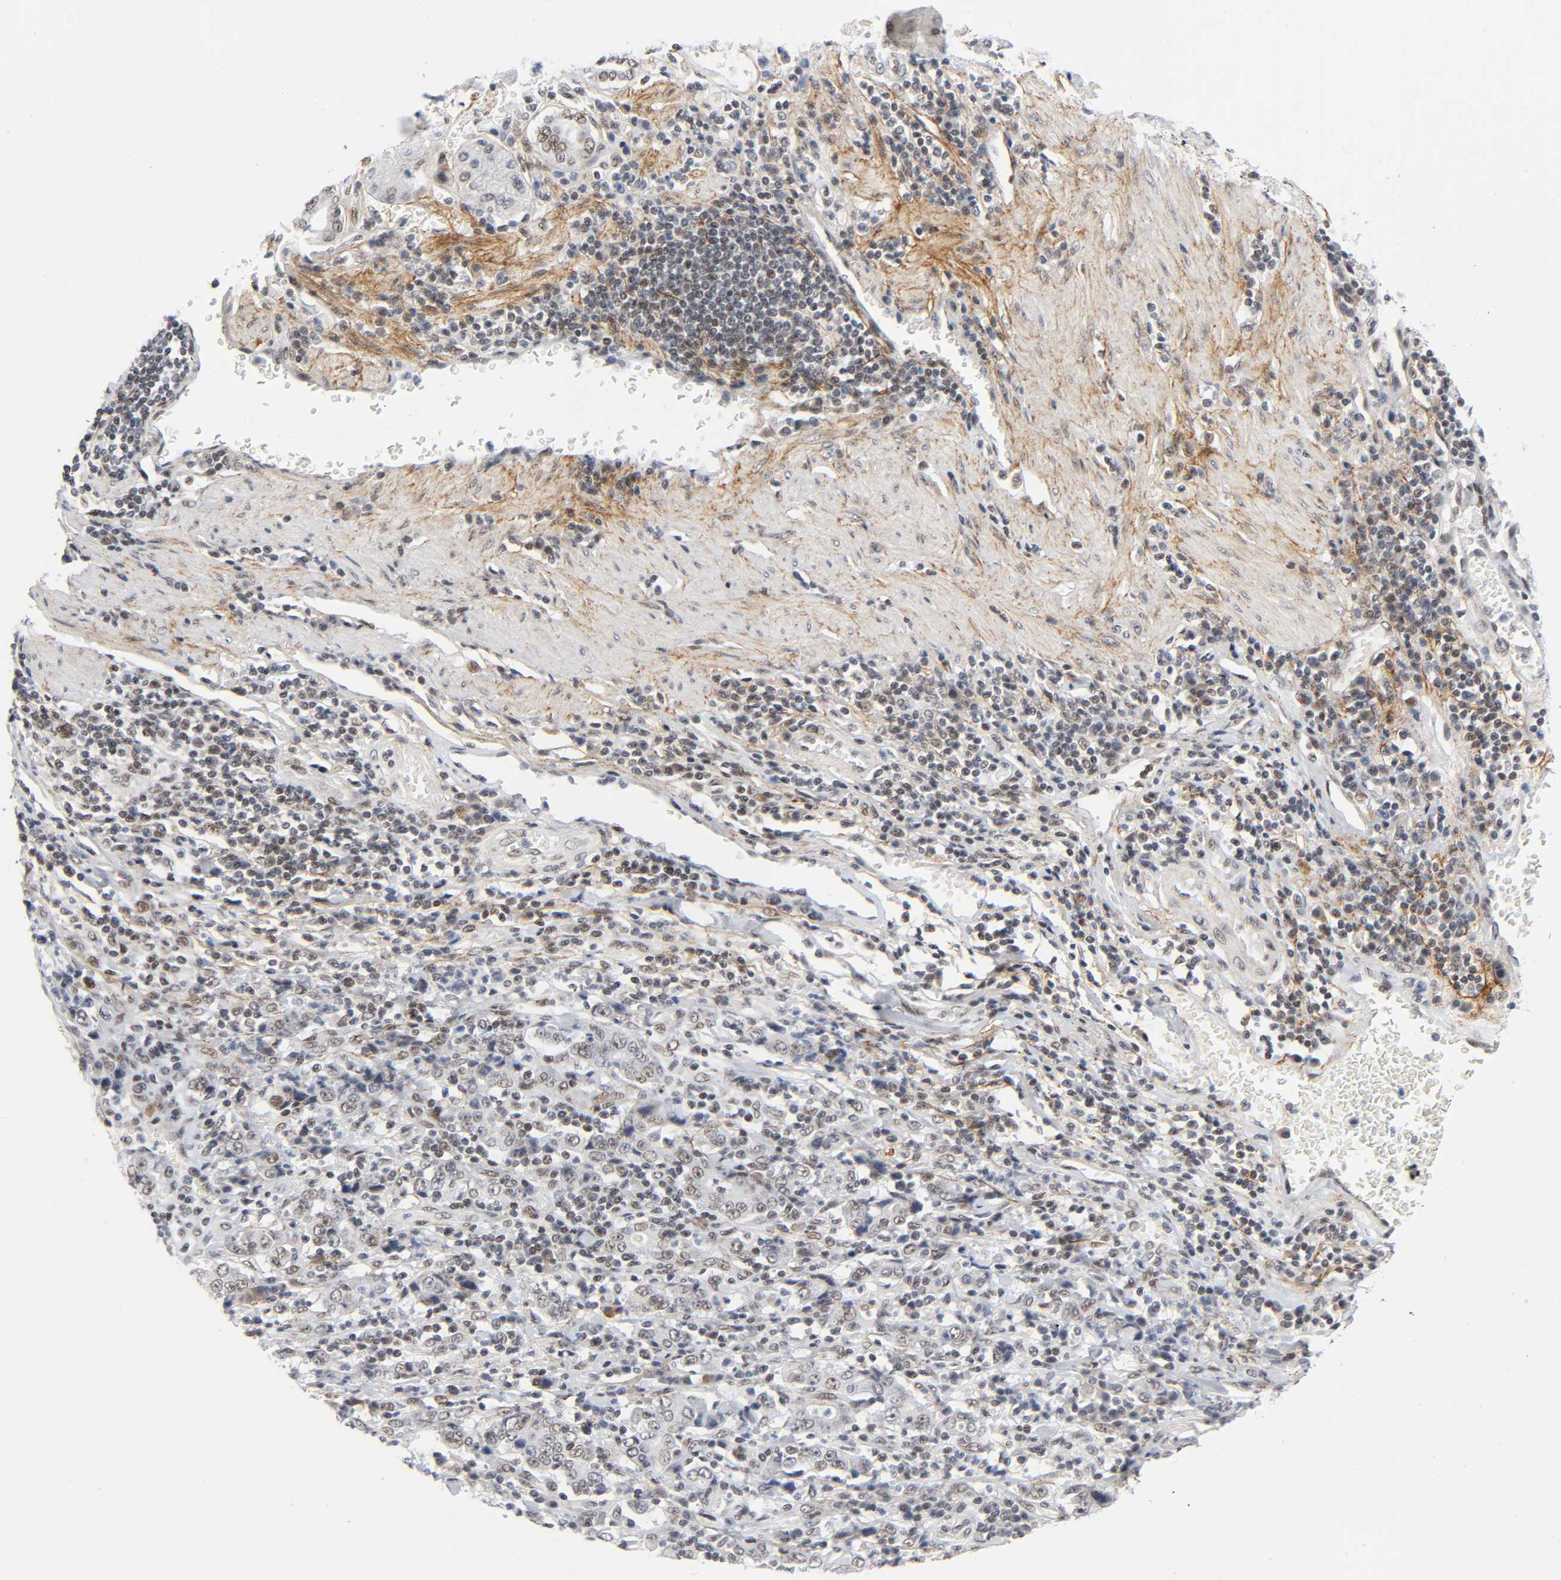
{"staining": {"intensity": "weak", "quantity": "25%-75%", "location": "nuclear"}, "tissue": "stomach cancer", "cell_type": "Tumor cells", "image_type": "cancer", "snomed": [{"axis": "morphology", "description": "Normal tissue, NOS"}, {"axis": "morphology", "description": "Adenocarcinoma, NOS"}, {"axis": "topography", "description": "Stomach, upper"}, {"axis": "topography", "description": "Stomach"}], "caption": "IHC (DAB (3,3'-diaminobenzidine)) staining of stomach cancer shows weak nuclear protein expression in approximately 25%-75% of tumor cells. The staining was performed using DAB (3,3'-diaminobenzidine) to visualize the protein expression in brown, while the nuclei were stained in blue with hematoxylin (Magnification: 20x).", "gene": "DIDO1", "patient": {"sex": "male", "age": 59}}